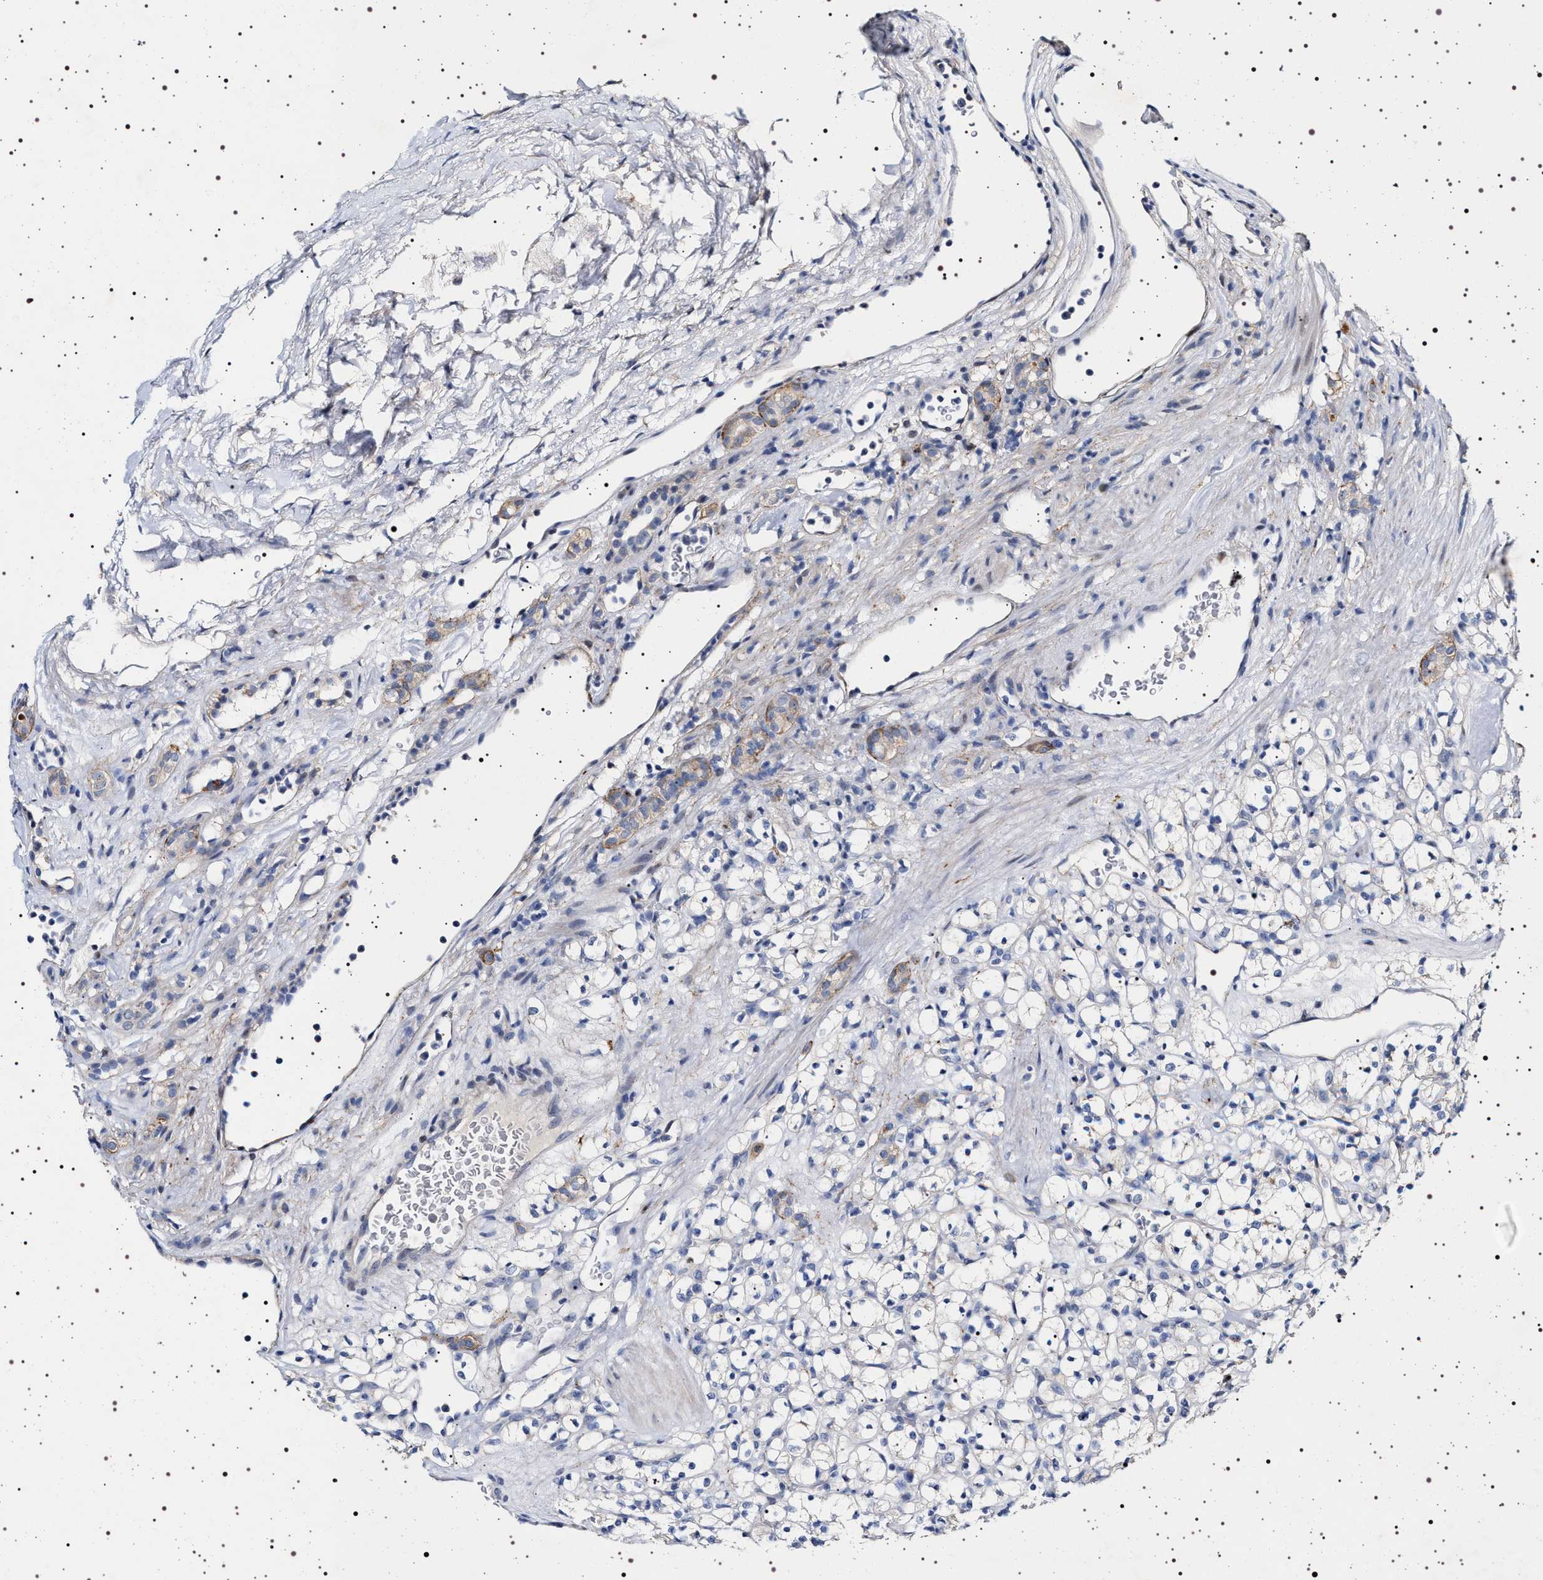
{"staining": {"intensity": "negative", "quantity": "none", "location": "none"}, "tissue": "renal cancer", "cell_type": "Tumor cells", "image_type": "cancer", "snomed": [{"axis": "morphology", "description": "Normal tissue, NOS"}, {"axis": "morphology", "description": "Adenocarcinoma, NOS"}, {"axis": "topography", "description": "Kidney"}], "caption": "Histopathology image shows no significant protein expression in tumor cells of renal cancer.", "gene": "NAALADL2", "patient": {"sex": "female", "age": 72}}